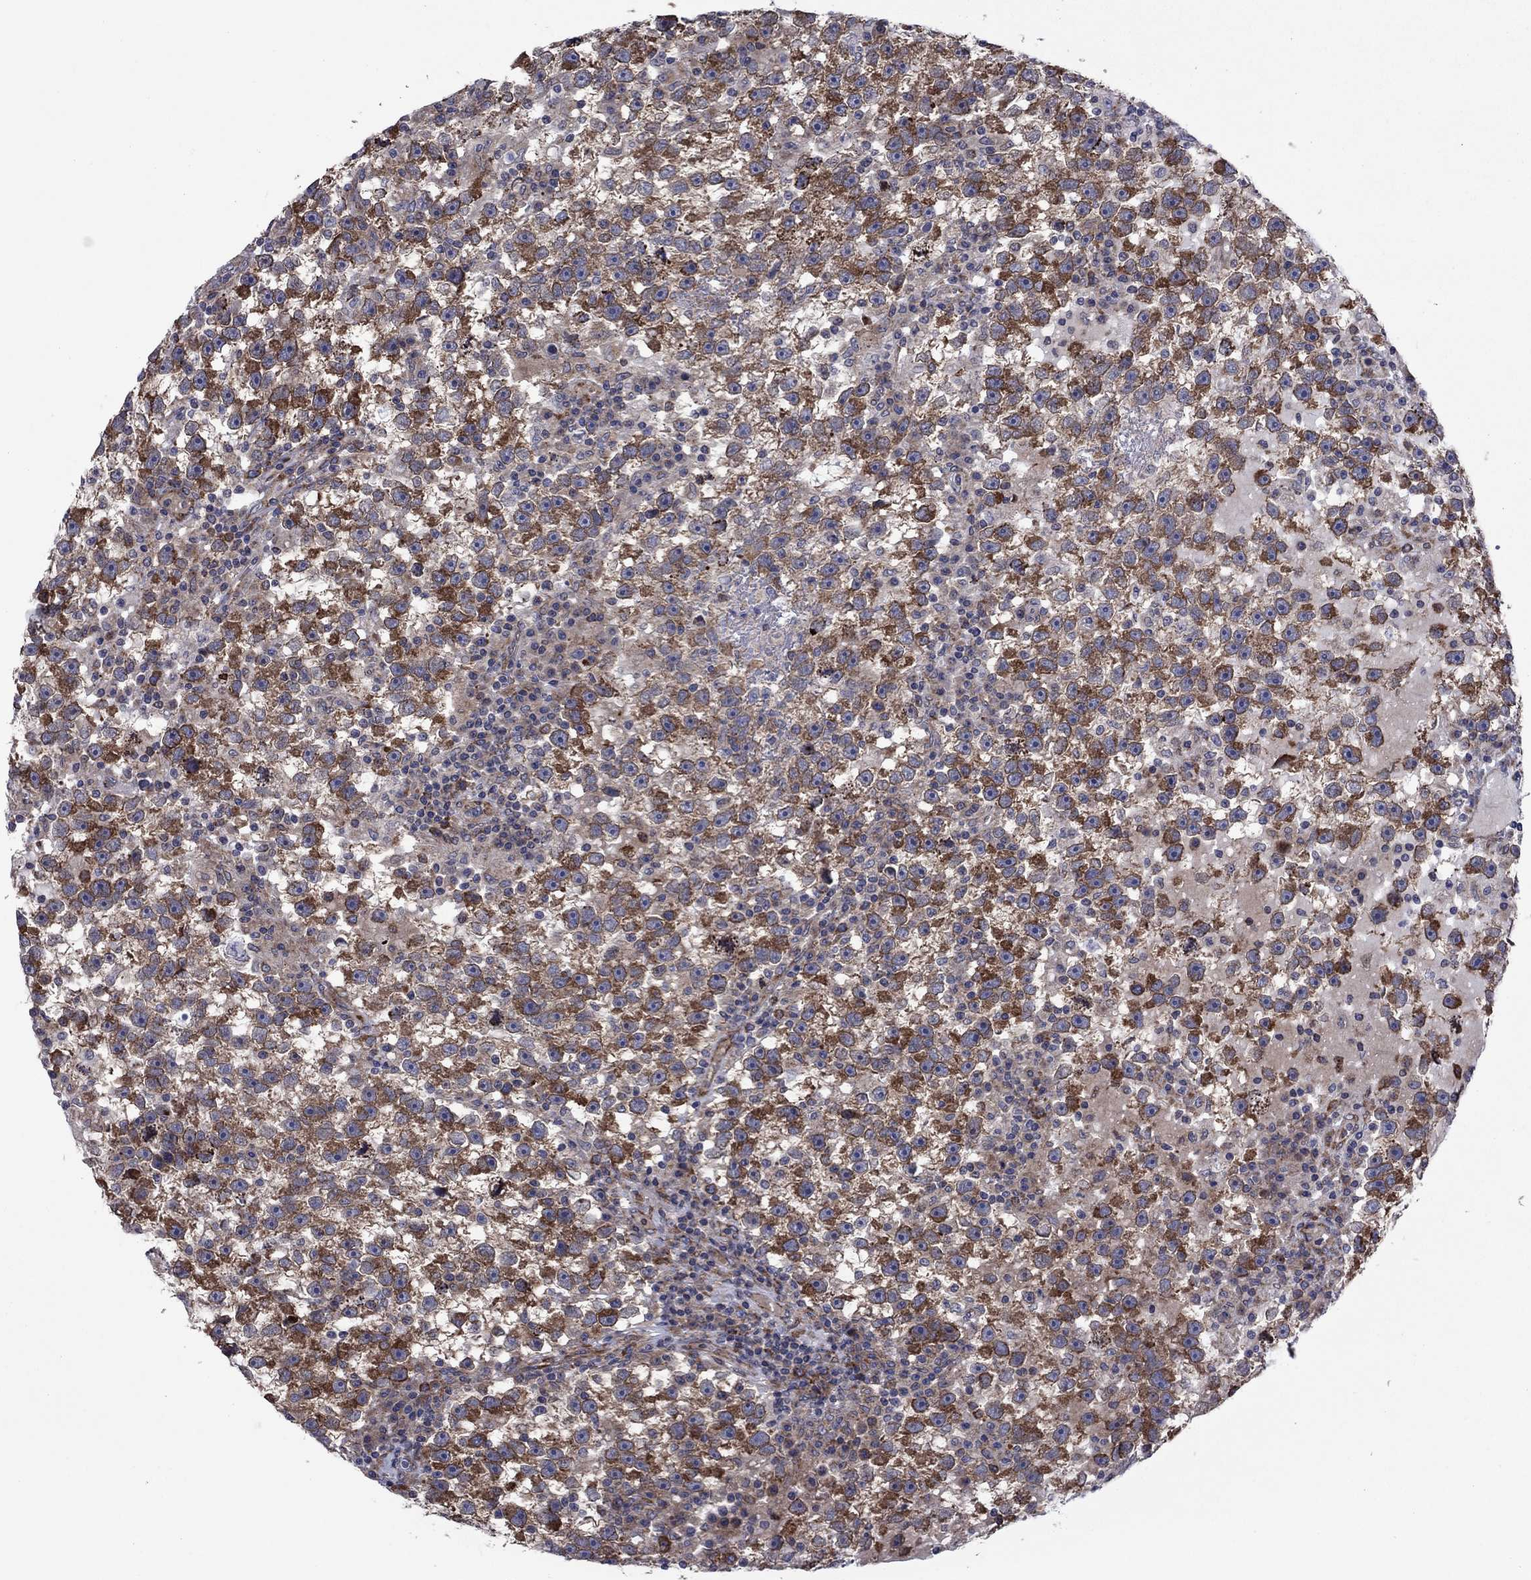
{"staining": {"intensity": "strong", "quantity": ">75%", "location": "cytoplasmic/membranous"}, "tissue": "testis cancer", "cell_type": "Tumor cells", "image_type": "cancer", "snomed": [{"axis": "morphology", "description": "Seminoma, NOS"}, {"axis": "topography", "description": "Testis"}], "caption": "This is a micrograph of immunohistochemistry staining of testis seminoma, which shows strong positivity in the cytoplasmic/membranous of tumor cells.", "gene": "GPR155", "patient": {"sex": "male", "age": 47}}